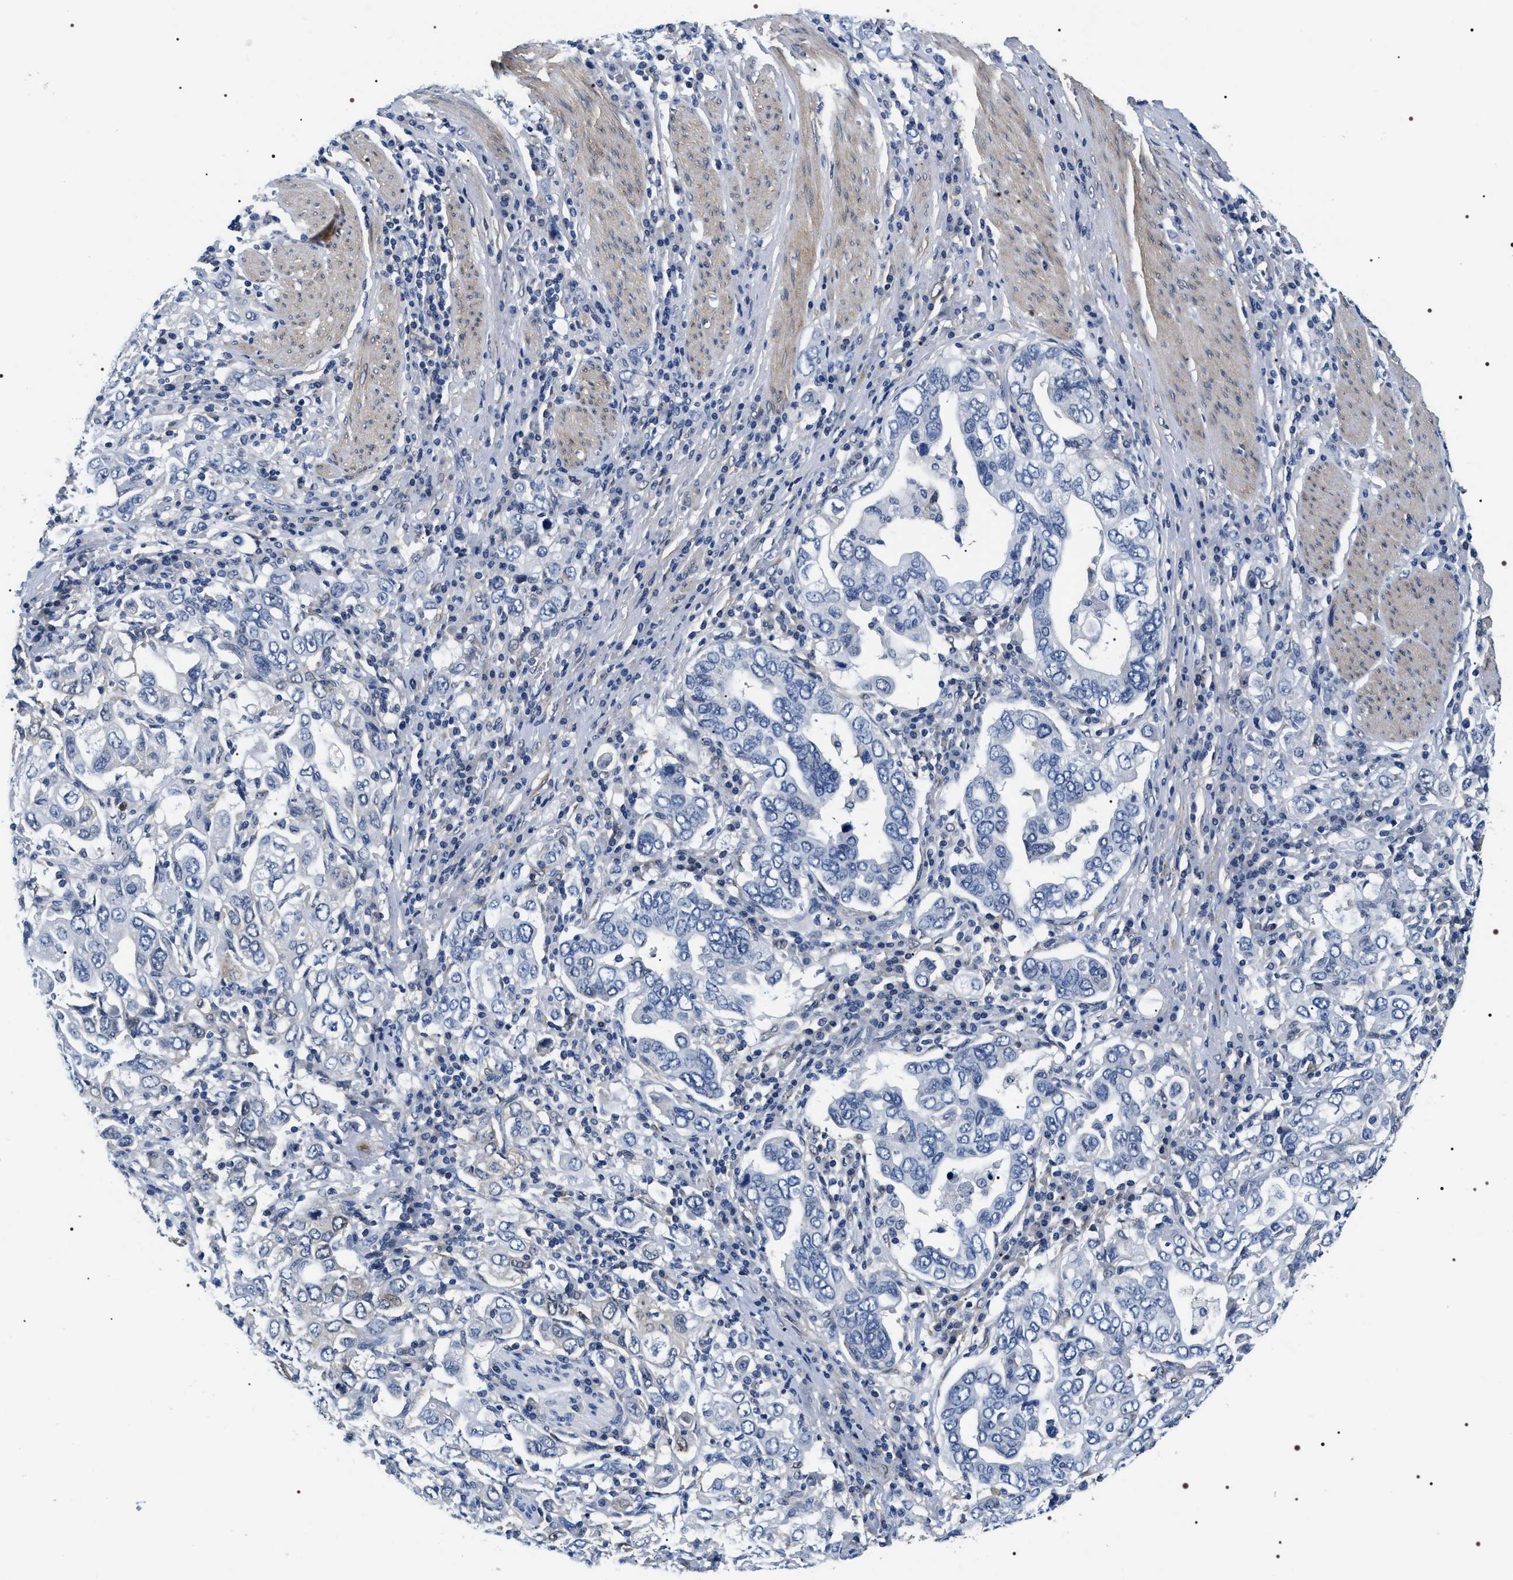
{"staining": {"intensity": "negative", "quantity": "none", "location": "none"}, "tissue": "stomach cancer", "cell_type": "Tumor cells", "image_type": "cancer", "snomed": [{"axis": "morphology", "description": "Adenocarcinoma, NOS"}, {"axis": "topography", "description": "Stomach, upper"}], "caption": "The IHC photomicrograph has no significant expression in tumor cells of stomach cancer tissue. Nuclei are stained in blue.", "gene": "BAG2", "patient": {"sex": "male", "age": 62}}